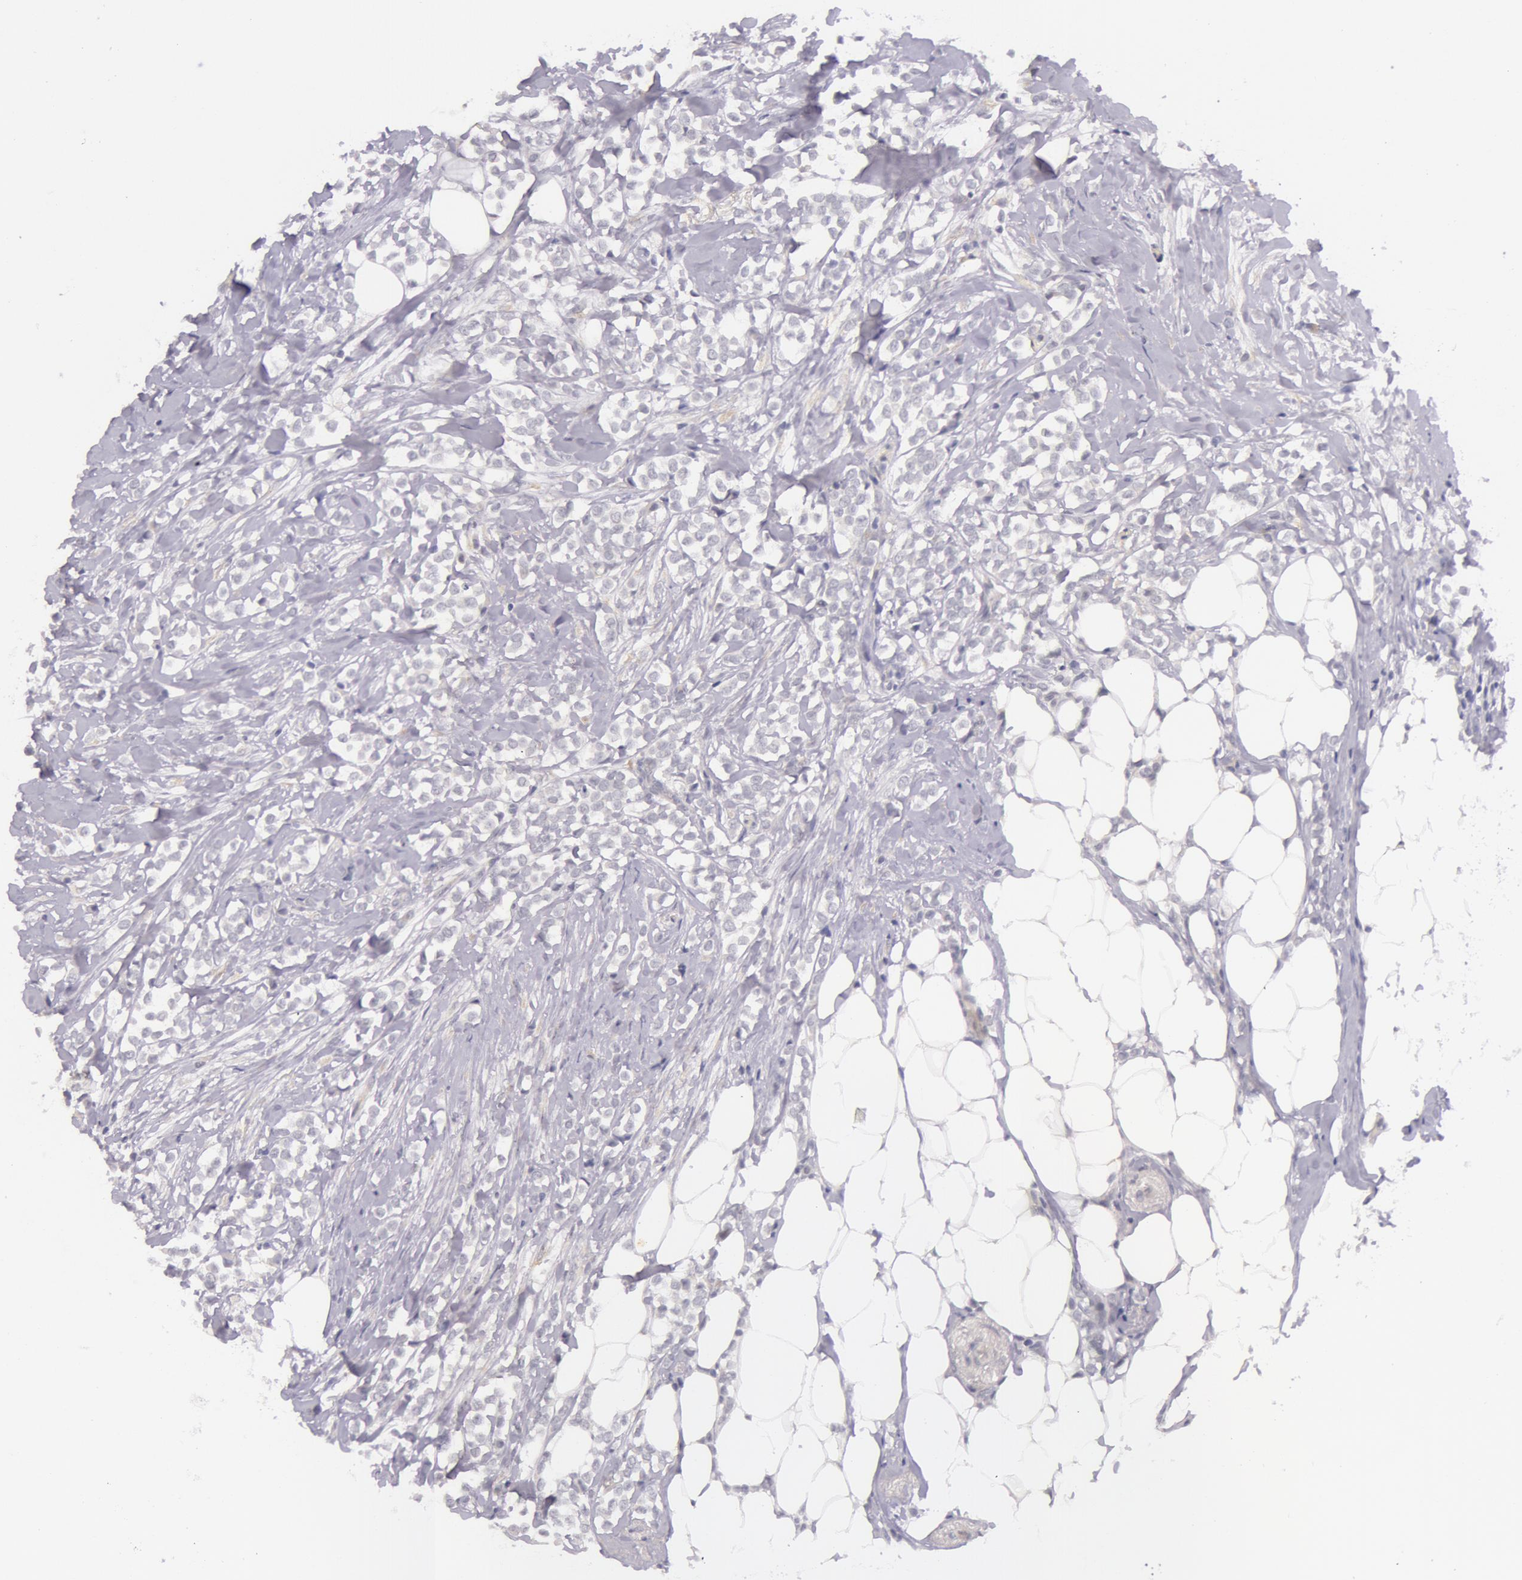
{"staining": {"intensity": "negative", "quantity": "none", "location": "none"}, "tissue": "breast cancer", "cell_type": "Tumor cells", "image_type": "cancer", "snomed": [{"axis": "morphology", "description": "Lobular carcinoma"}, {"axis": "topography", "description": "Breast"}], "caption": "Photomicrograph shows no significant protein expression in tumor cells of breast cancer (lobular carcinoma). (DAB (3,3'-diaminobenzidine) immunohistochemistry (IHC) visualized using brightfield microscopy, high magnification).", "gene": "RBMY1F", "patient": {"sex": "female", "age": 56}}